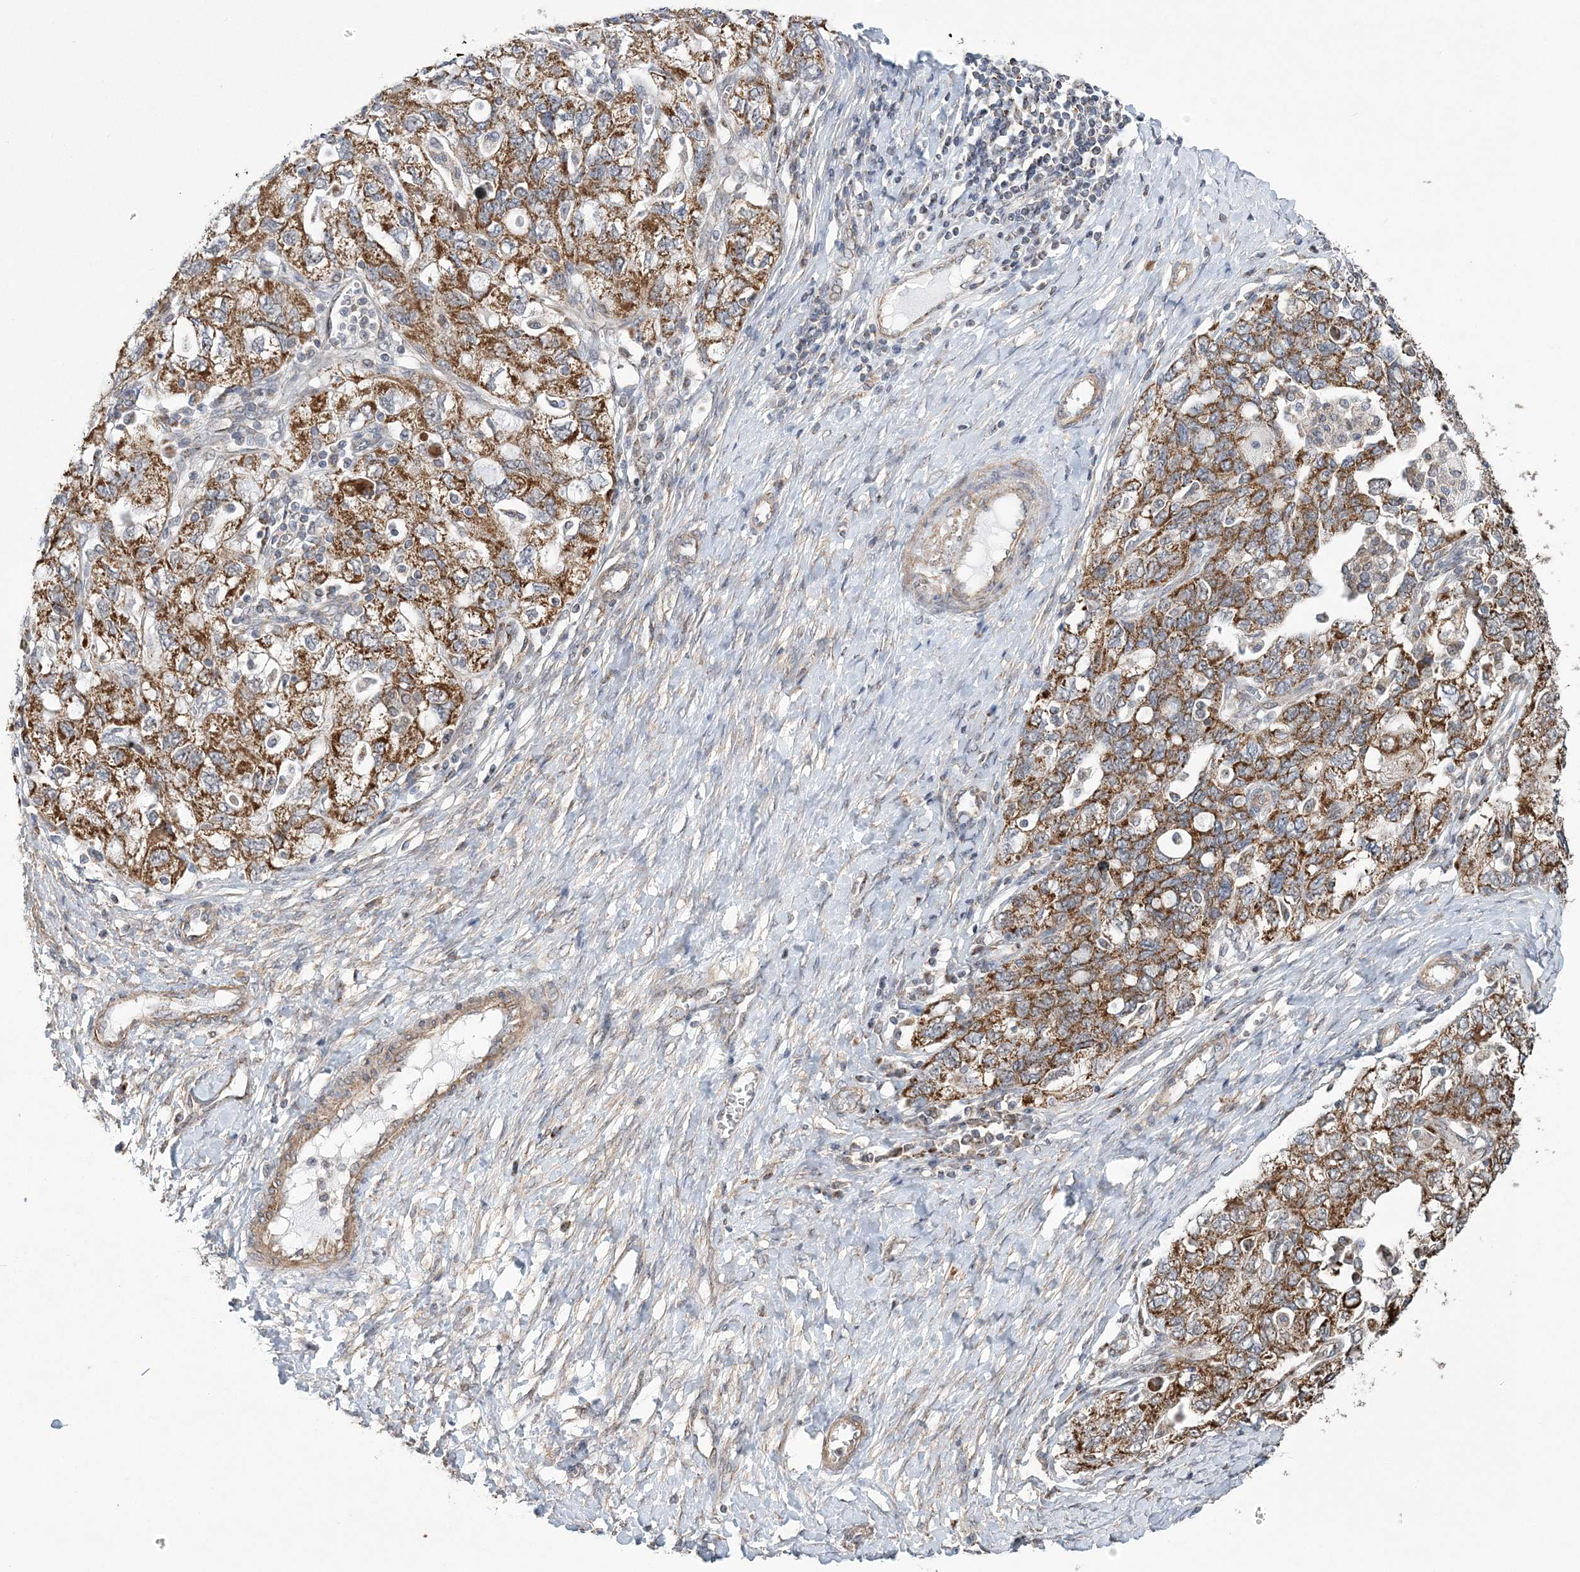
{"staining": {"intensity": "strong", "quantity": ">75%", "location": "cytoplasmic/membranous"}, "tissue": "ovarian cancer", "cell_type": "Tumor cells", "image_type": "cancer", "snomed": [{"axis": "morphology", "description": "Carcinoma, NOS"}, {"axis": "morphology", "description": "Cystadenocarcinoma, serous, NOS"}, {"axis": "topography", "description": "Ovary"}], "caption": "Brown immunohistochemical staining in human ovarian cancer exhibits strong cytoplasmic/membranous staining in about >75% of tumor cells.", "gene": "SLX9", "patient": {"sex": "female", "age": 69}}